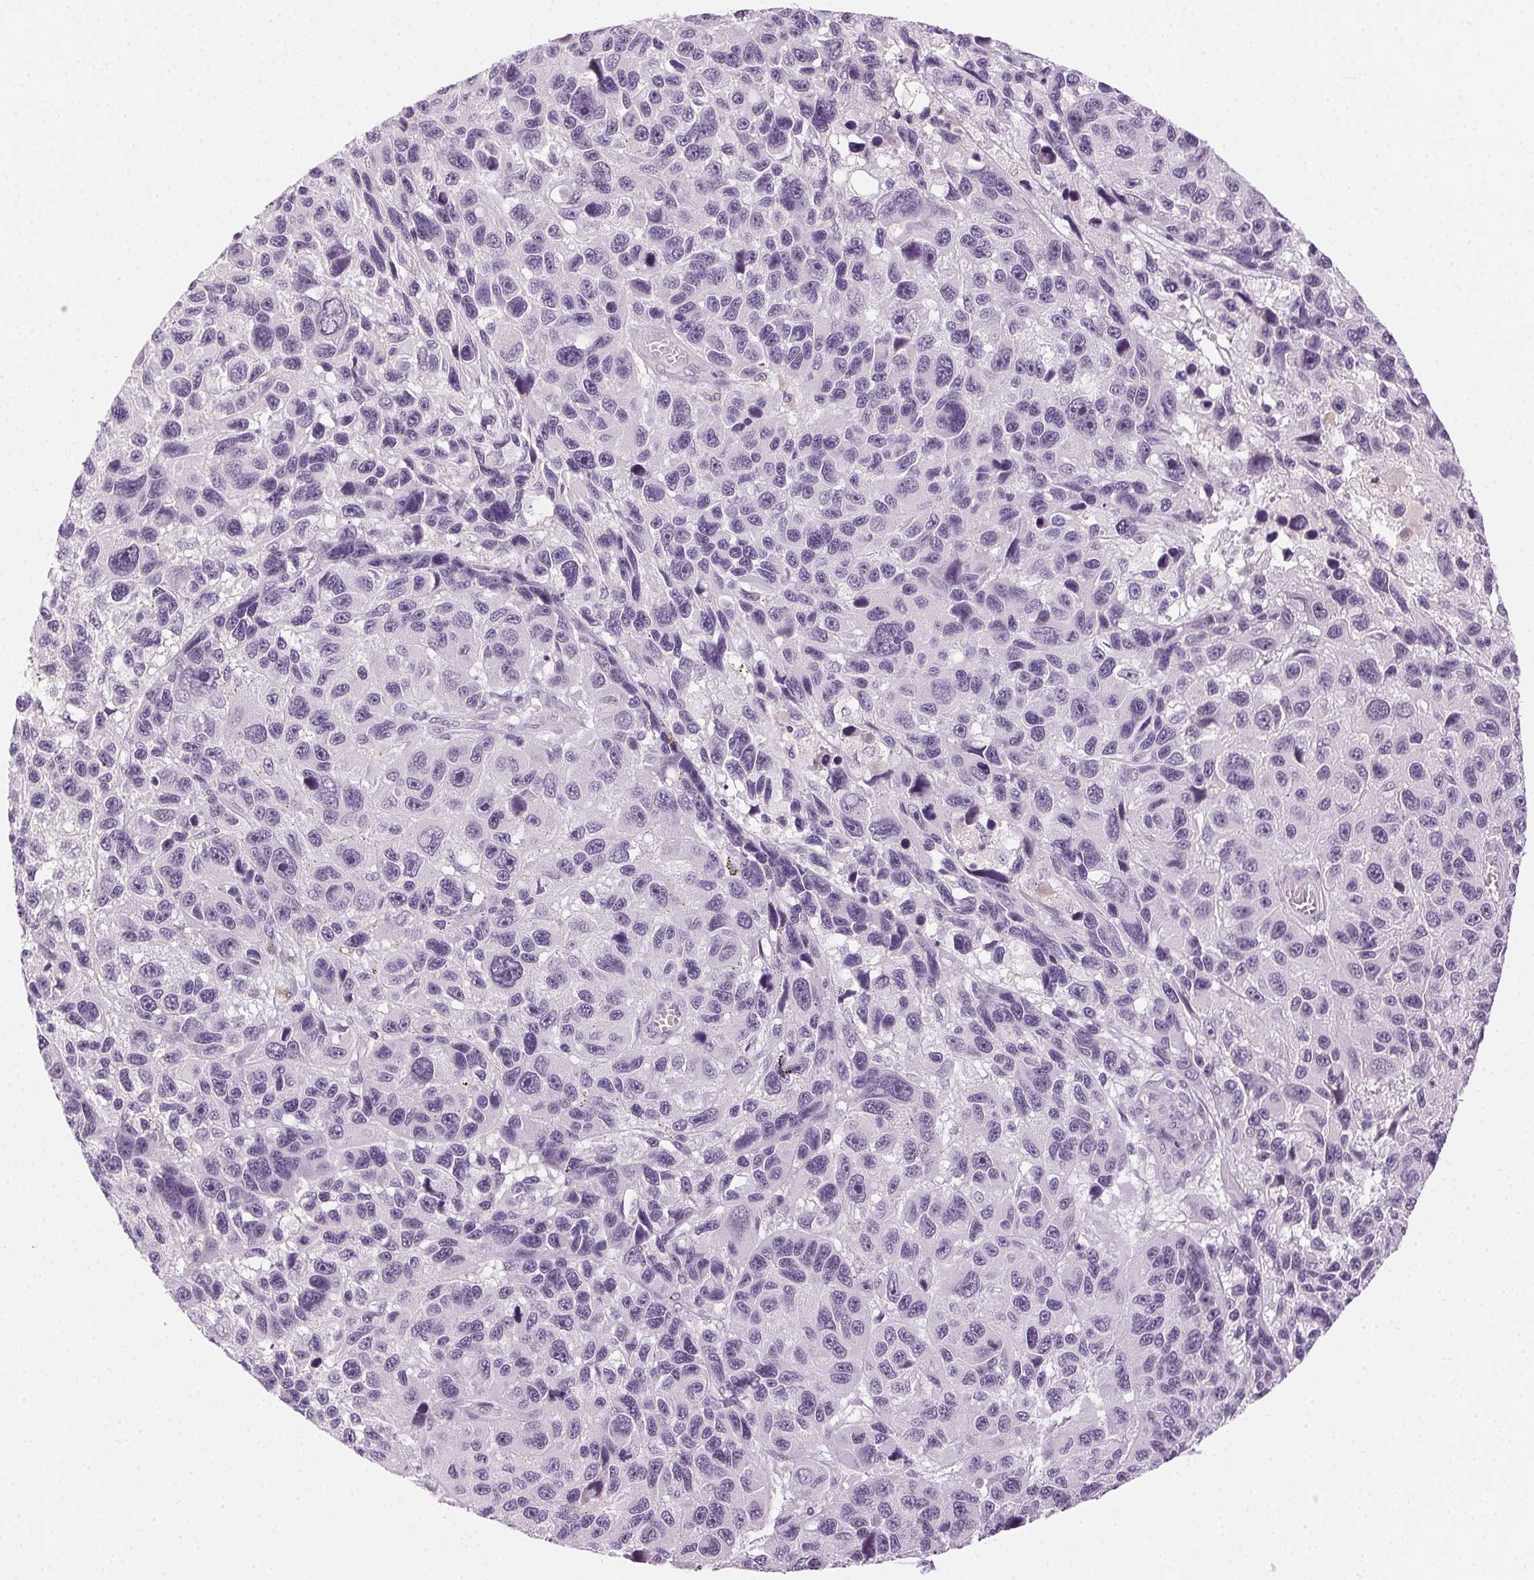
{"staining": {"intensity": "negative", "quantity": "none", "location": "none"}, "tissue": "melanoma", "cell_type": "Tumor cells", "image_type": "cancer", "snomed": [{"axis": "morphology", "description": "Malignant melanoma, NOS"}, {"axis": "topography", "description": "Skin"}], "caption": "Malignant melanoma stained for a protein using immunohistochemistry (IHC) demonstrates no staining tumor cells.", "gene": "HSF5", "patient": {"sex": "male", "age": 53}}